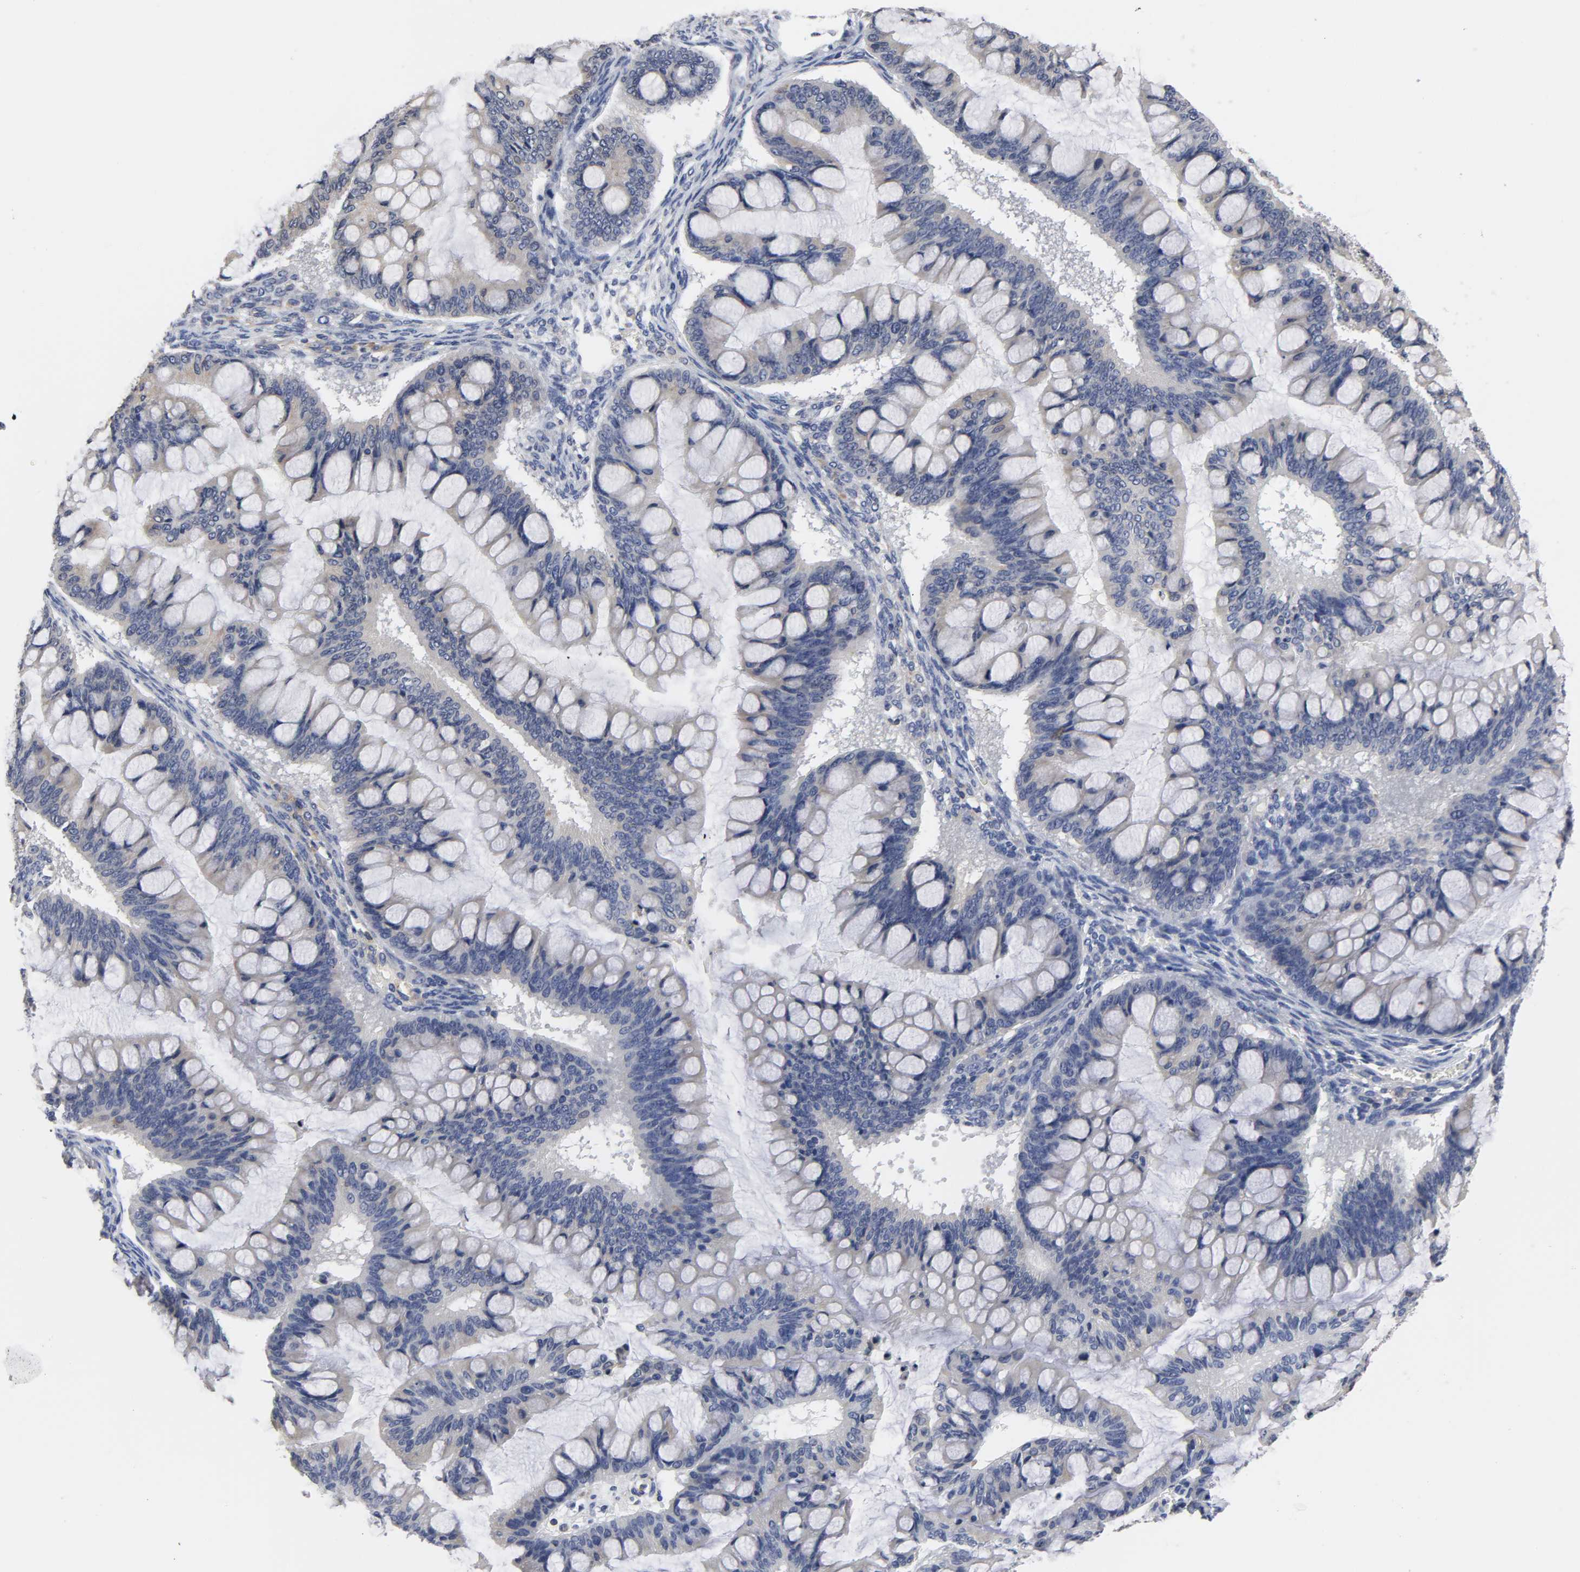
{"staining": {"intensity": "negative", "quantity": "none", "location": "none"}, "tissue": "ovarian cancer", "cell_type": "Tumor cells", "image_type": "cancer", "snomed": [{"axis": "morphology", "description": "Cystadenocarcinoma, mucinous, NOS"}, {"axis": "topography", "description": "Ovary"}], "caption": "Histopathology image shows no protein expression in tumor cells of mucinous cystadenocarcinoma (ovarian) tissue. (Brightfield microscopy of DAB immunohistochemistry at high magnification).", "gene": "HCK", "patient": {"sex": "female", "age": 73}}